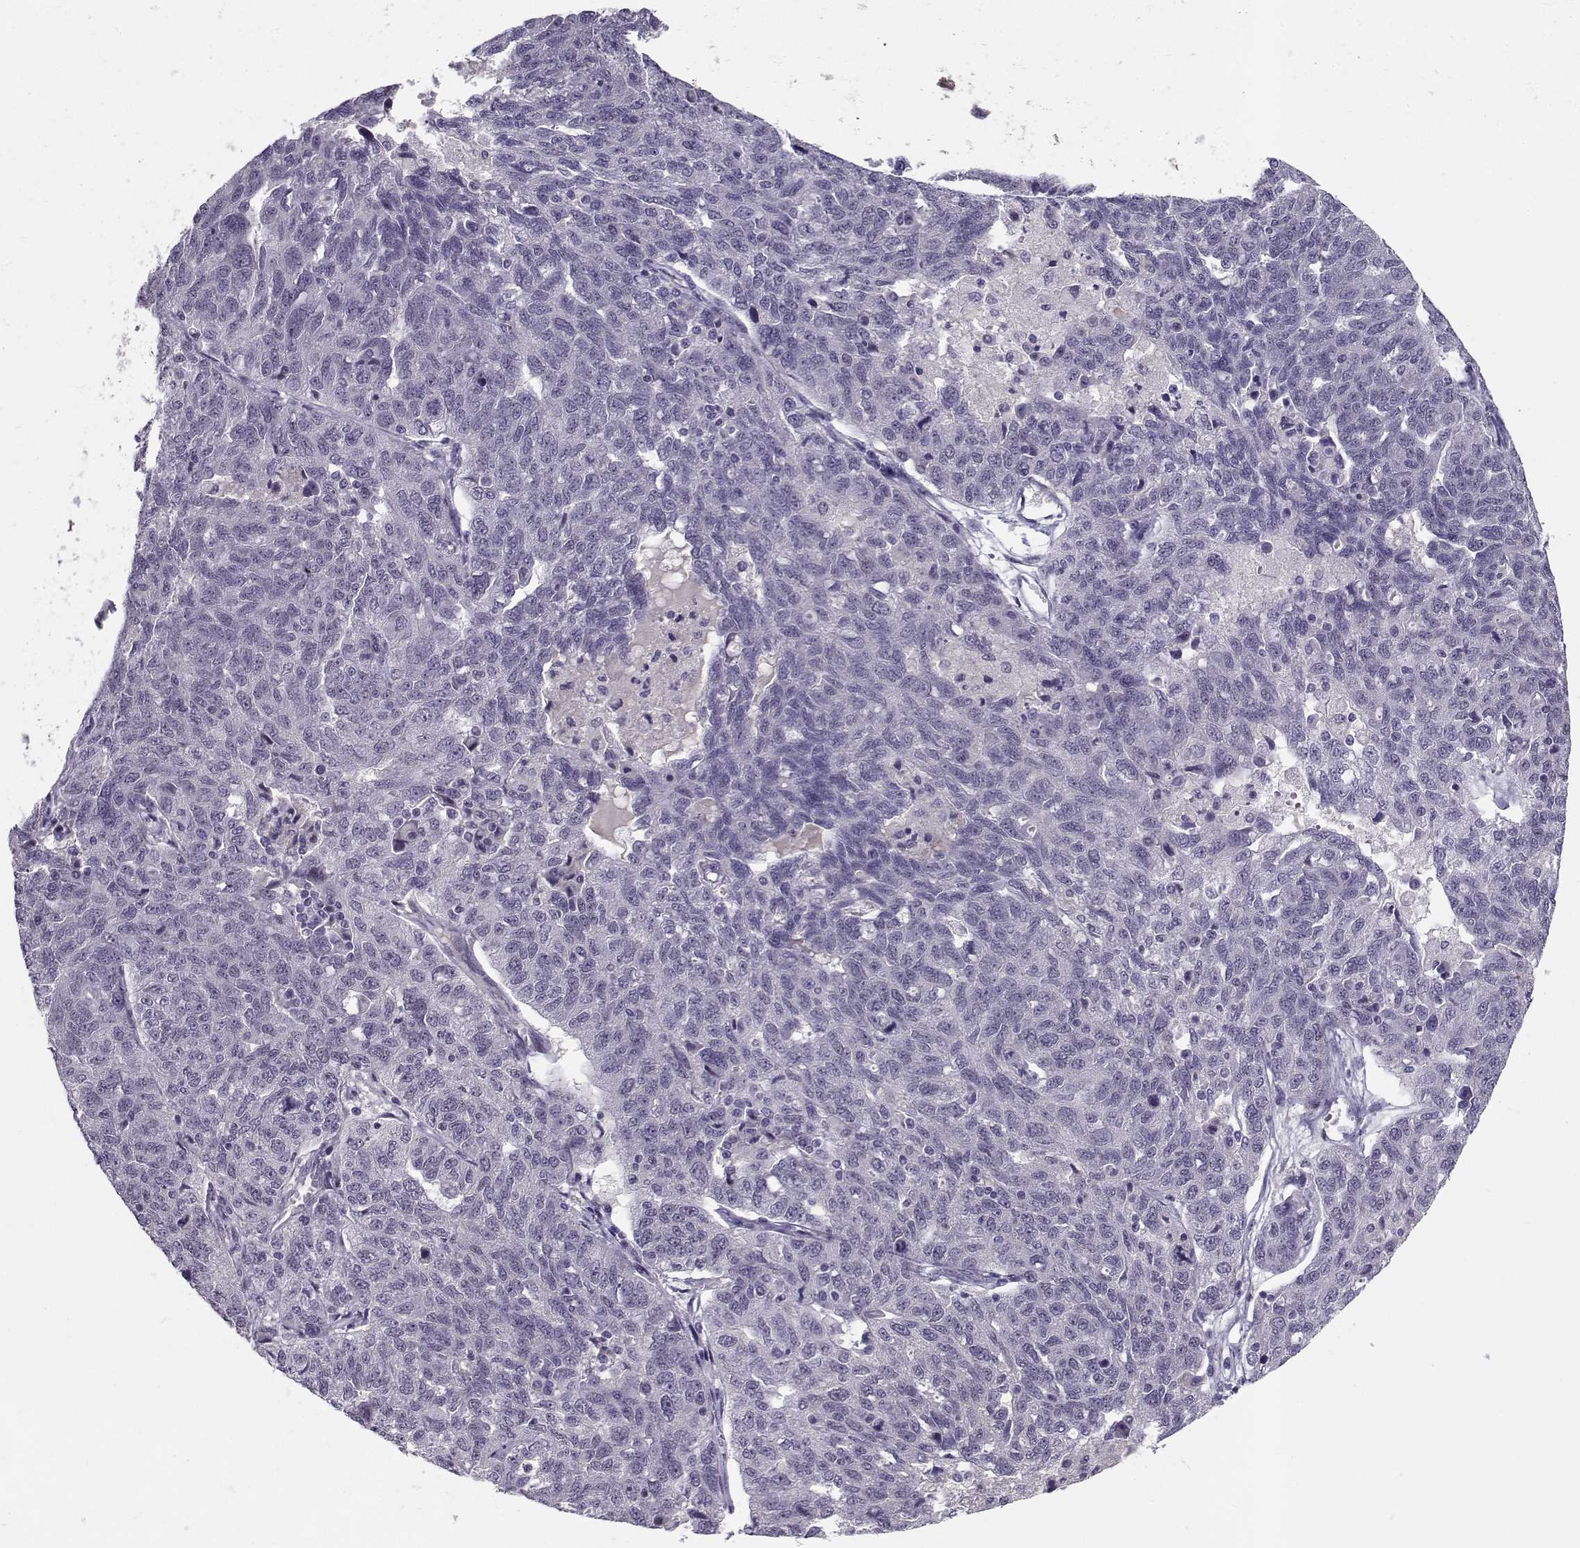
{"staining": {"intensity": "negative", "quantity": "none", "location": "none"}, "tissue": "ovarian cancer", "cell_type": "Tumor cells", "image_type": "cancer", "snomed": [{"axis": "morphology", "description": "Cystadenocarcinoma, serous, NOS"}, {"axis": "topography", "description": "Ovary"}], "caption": "Human ovarian serous cystadenocarcinoma stained for a protein using immunohistochemistry (IHC) reveals no expression in tumor cells.", "gene": "C16orf86", "patient": {"sex": "female", "age": 71}}